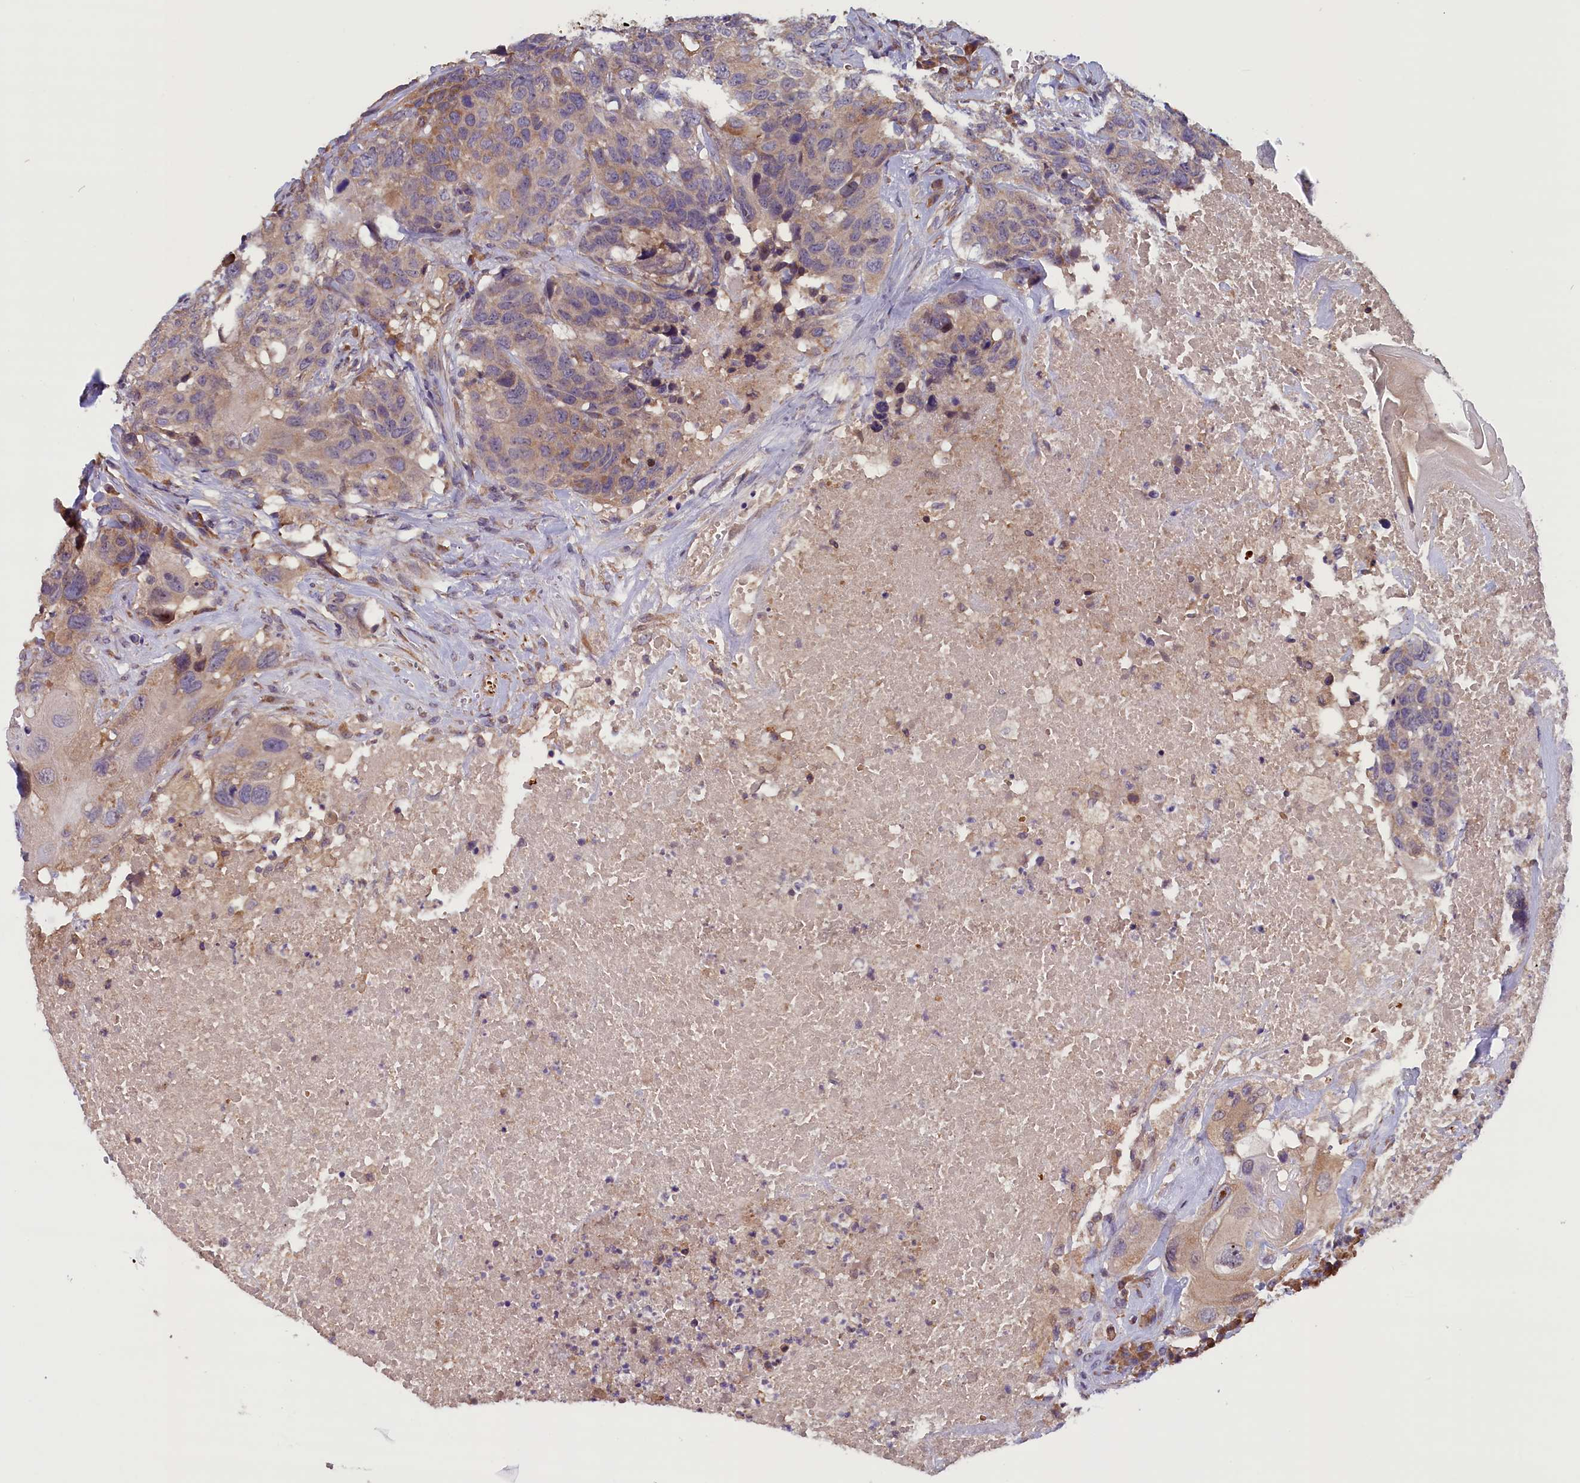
{"staining": {"intensity": "weak", "quantity": "25%-75%", "location": "cytoplasmic/membranous"}, "tissue": "head and neck cancer", "cell_type": "Tumor cells", "image_type": "cancer", "snomed": [{"axis": "morphology", "description": "Squamous cell carcinoma, NOS"}, {"axis": "topography", "description": "Head-Neck"}], "caption": "Immunohistochemistry (IHC) of human squamous cell carcinoma (head and neck) displays low levels of weak cytoplasmic/membranous expression in approximately 25%-75% of tumor cells. The staining was performed using DAB, with brown indicating positive protein expression. Nuclei are stained blue with hematoxylin.", "gene": "CCDC9B", "patient": {"sex": "male", "age": 66}}